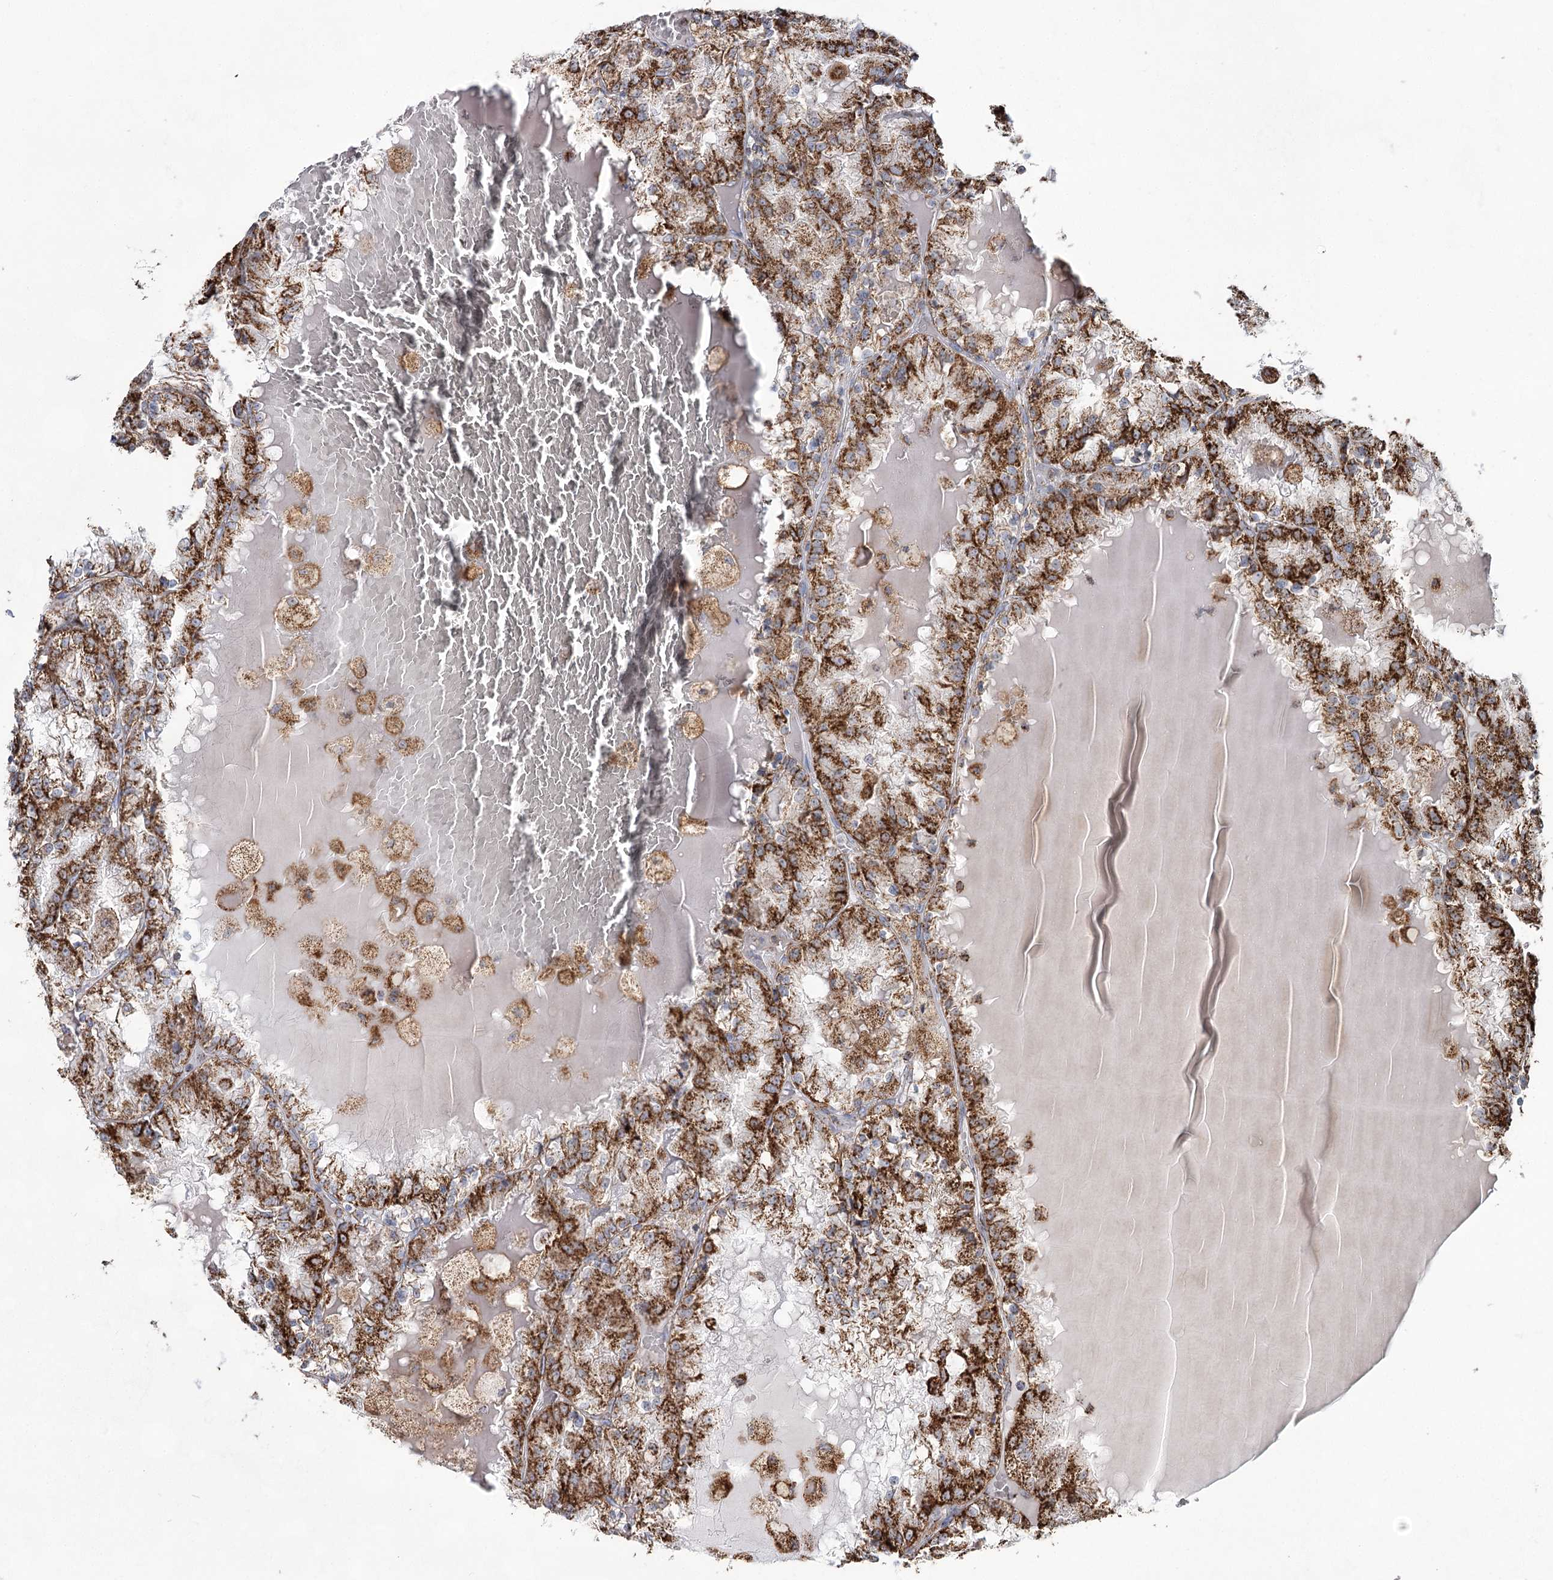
{"staining": {"intensity": "moderate", "quantity": ">75%", "location": "cytoplasmic/membranous"}, "tissue": "renal cancer", "cell_type": "Tumor cells", "image_type": "cancer", "snomed": [{"axis": "morphology", "description": "Adenocarcinoma, NOS"}, {"axis": "topography", "description": "Kidney"}], "caption": "Adenocarcinoma (renal) stained with DAB immunohistochemistry (IHC) exhibits medium levels of moderate cytoplasmic/membranous expression in approximately >75% of tumor cells.", "gene": "CWF19L1", "patient": {"sex": "female", "age": 56}}